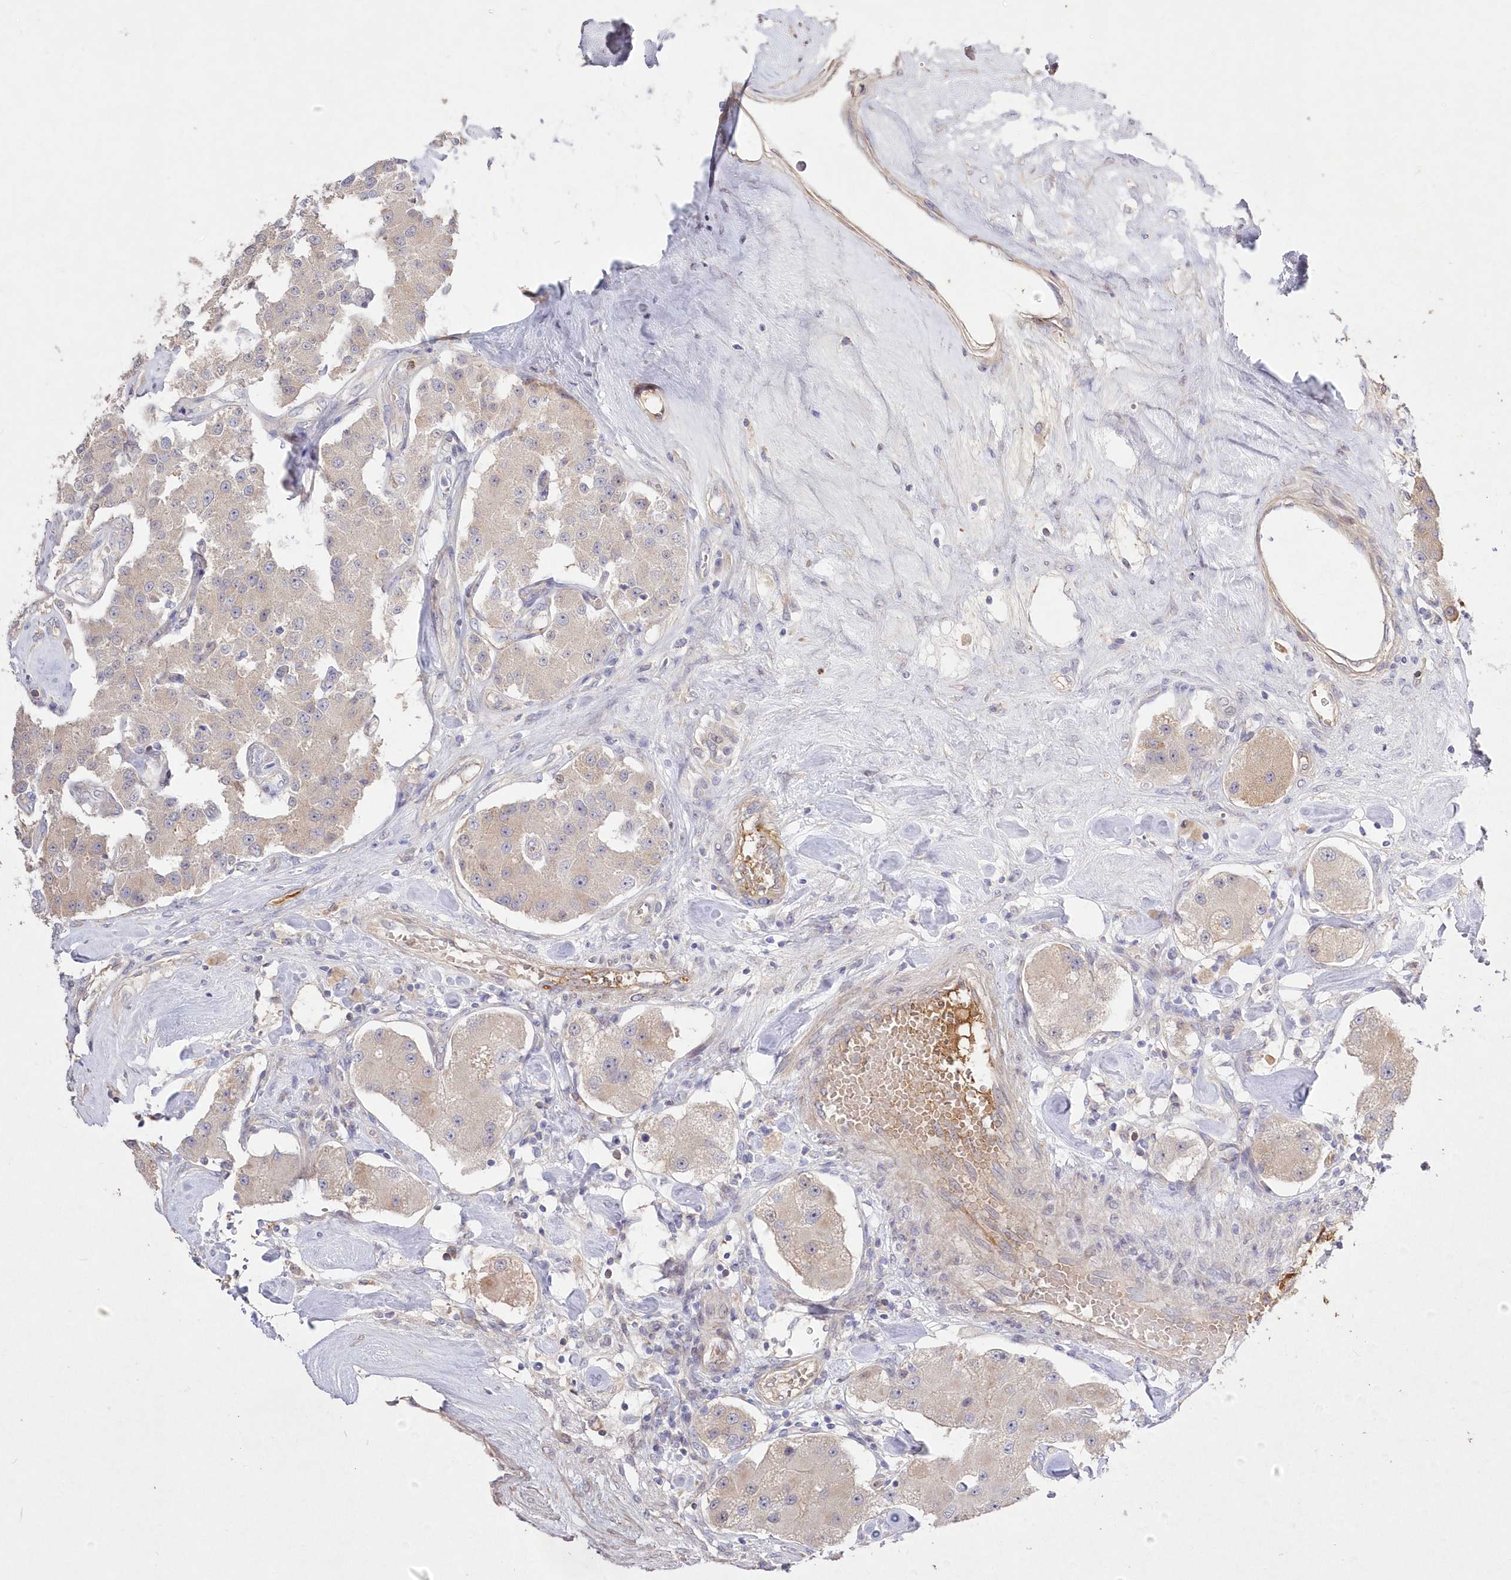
{"staining": {"intensity": "weak", "quantity": "<25%", "location": "cytoplasmic/membranous"}, "tissue": "carcinoid", "cell_type": "Tumor cells", "image_type": "cancer", "snomed": [{"axis": "morphology", "description": "Carcinoid, malignant, NOS"}, {"axis": "topography", "description": "Pancreas"}], "caption": "This image is of carcinoid stained with IHC to label a protein in brown with the nuclei are counter-stained blue. There is no expression in tumor cells. (Immunohistochemistry (ihc), brightfield microscopy, high magnification).", "gene": "WBP1L", "patient": {"sex": "male", "age": 41}}